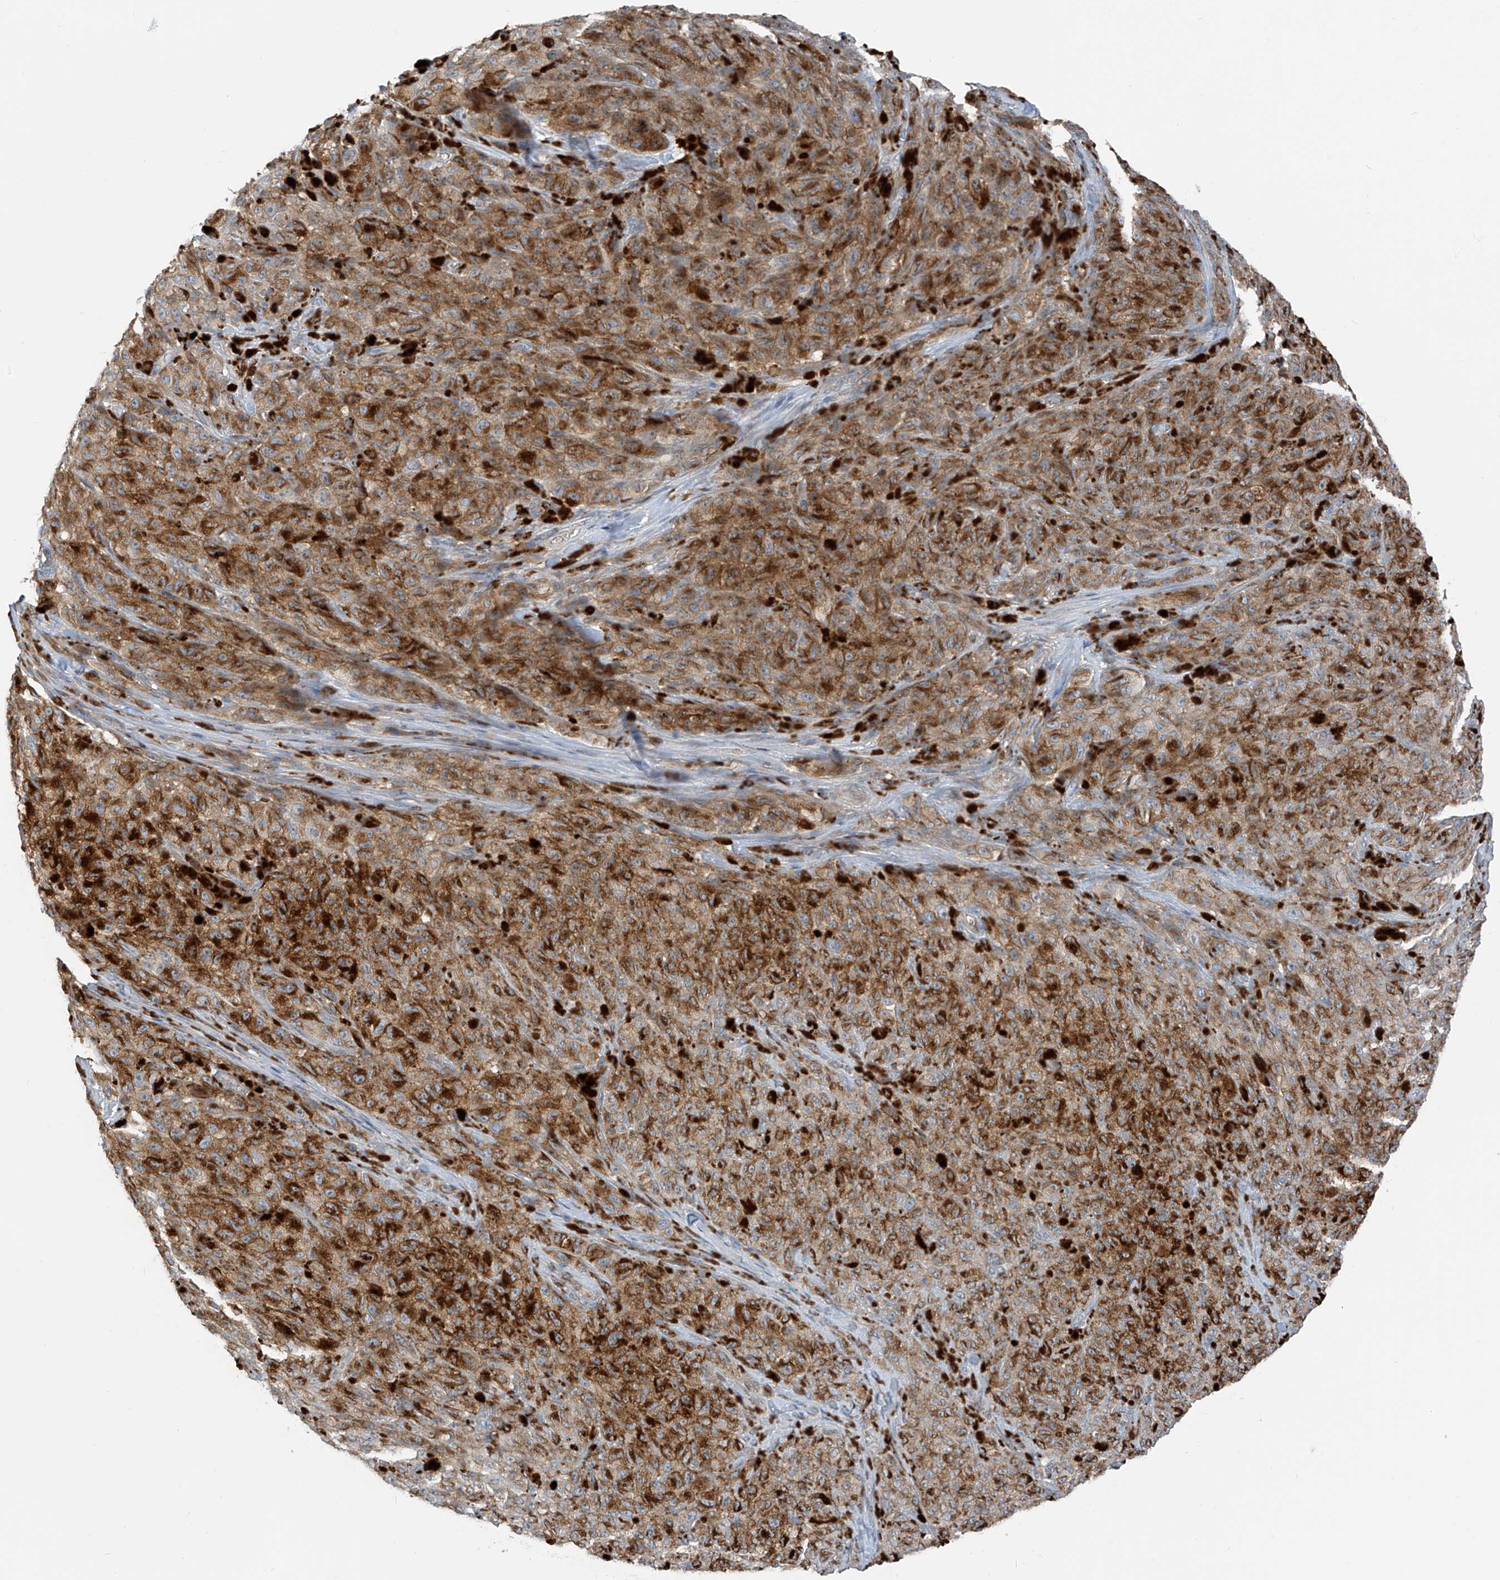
{"staining": {"intensity": "moderate", "quantity": ">75%", "location": "cytoplasmic/membranous"}, "tissue": "melanoma", "cell_type": "Tumor cells", "image_type": "cancer", "snomed": [{"axis": "morphology", "description": "Malignant melanoma, NOS"}, {"axis": "topography", "description": "Skin"}], "caption": "There is medium levels of moderate cytoplasmic/membranous positivity in tumor cells of melanoma, as demonstrated by immunohistochemical staining (brown color).", "gene": "SLC12A6", "patient": {"sex": "female", "age": 82}}